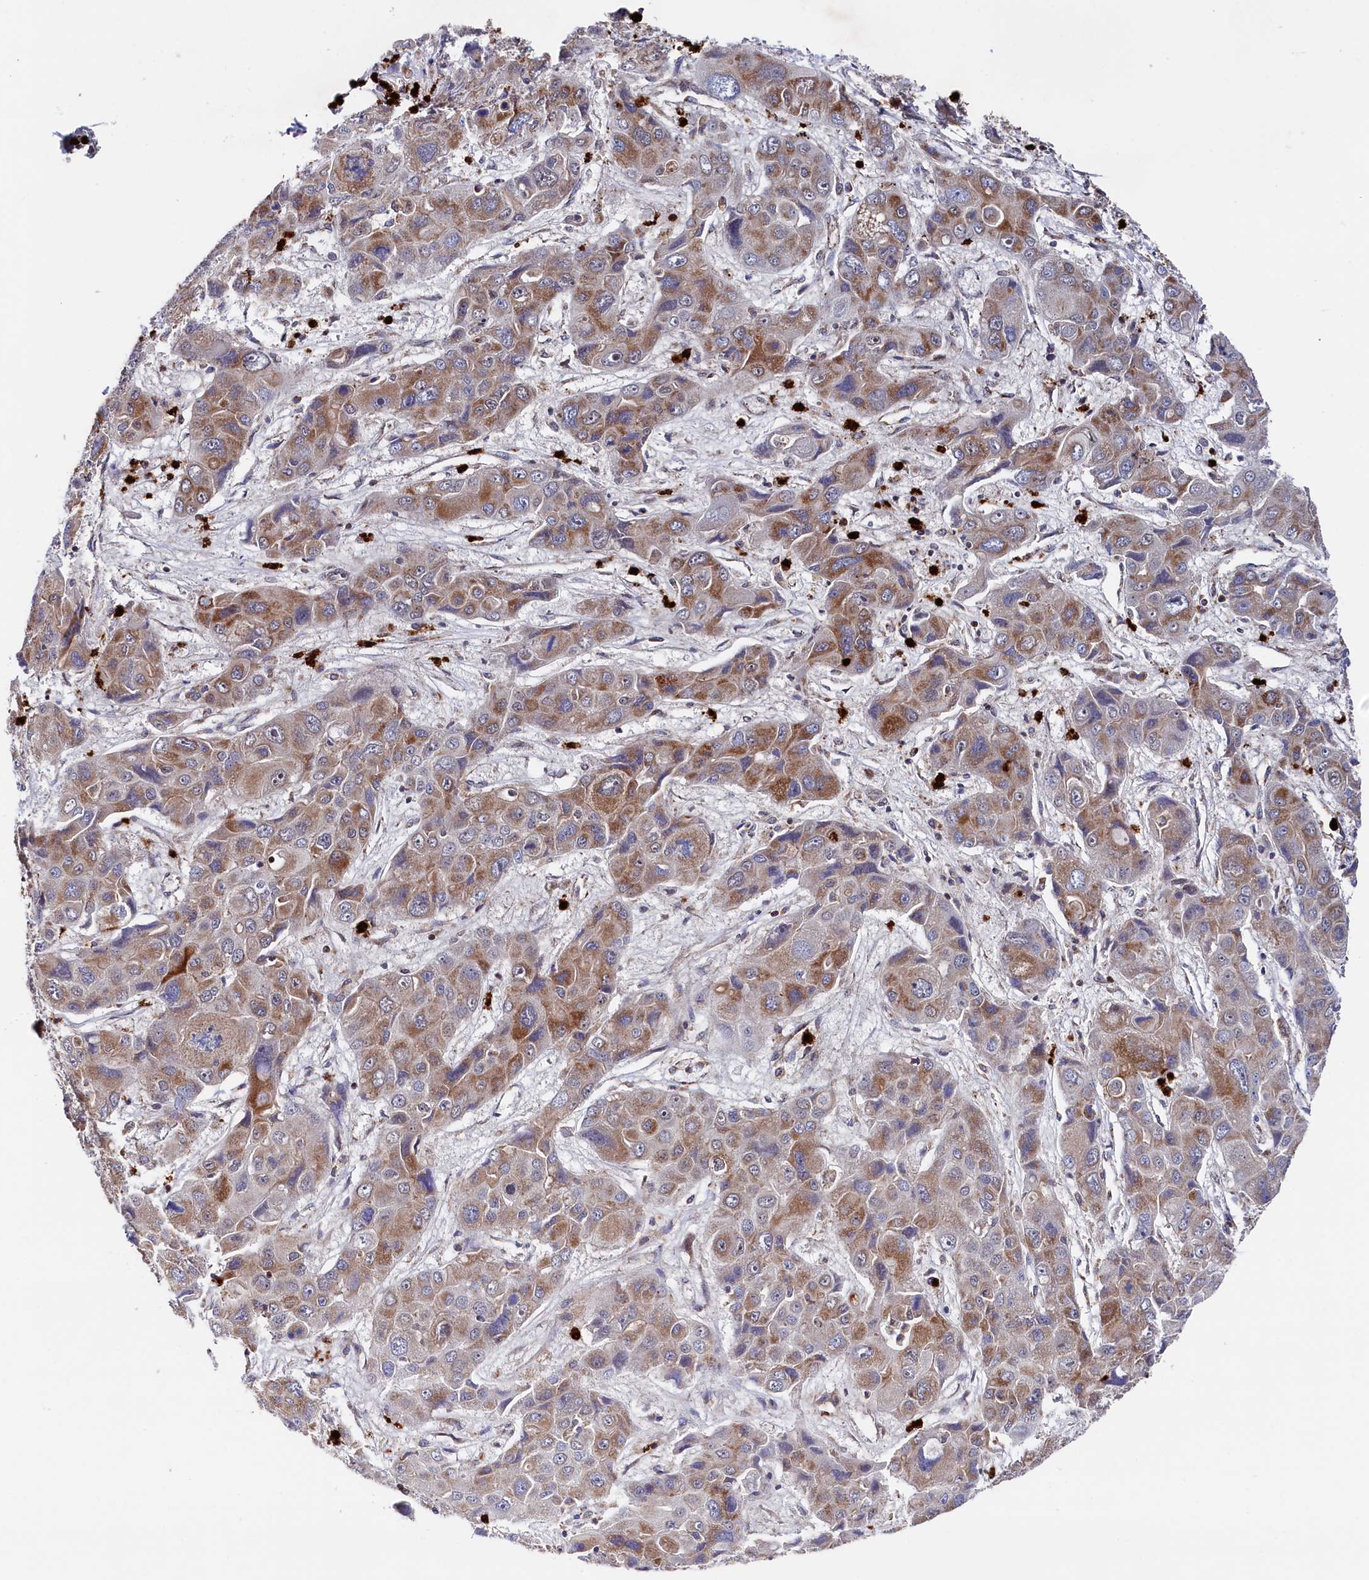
{"staining": {"intensity": "moderate", "quantity": "25%-75%", "location": "cytoplasmic/membranous"}, "tissue": "liver cancer", "cell_type": "Tumor cells", "image_type": "cancer", "snomed": [{"axis": "morphology", "description": "Cholangiocarcinoma"}, {"axis": "topography", "description": "Liver"}], "caption": "Immunohistochemical staining of liver cholangiocarcinoma exhibits medium levels of moderate cytoplasmic/membranous expression in approximately 25%-75% of tumor cells.", "gene": "CHCHD1", "patient": {"sex": "male", "age": 67}}